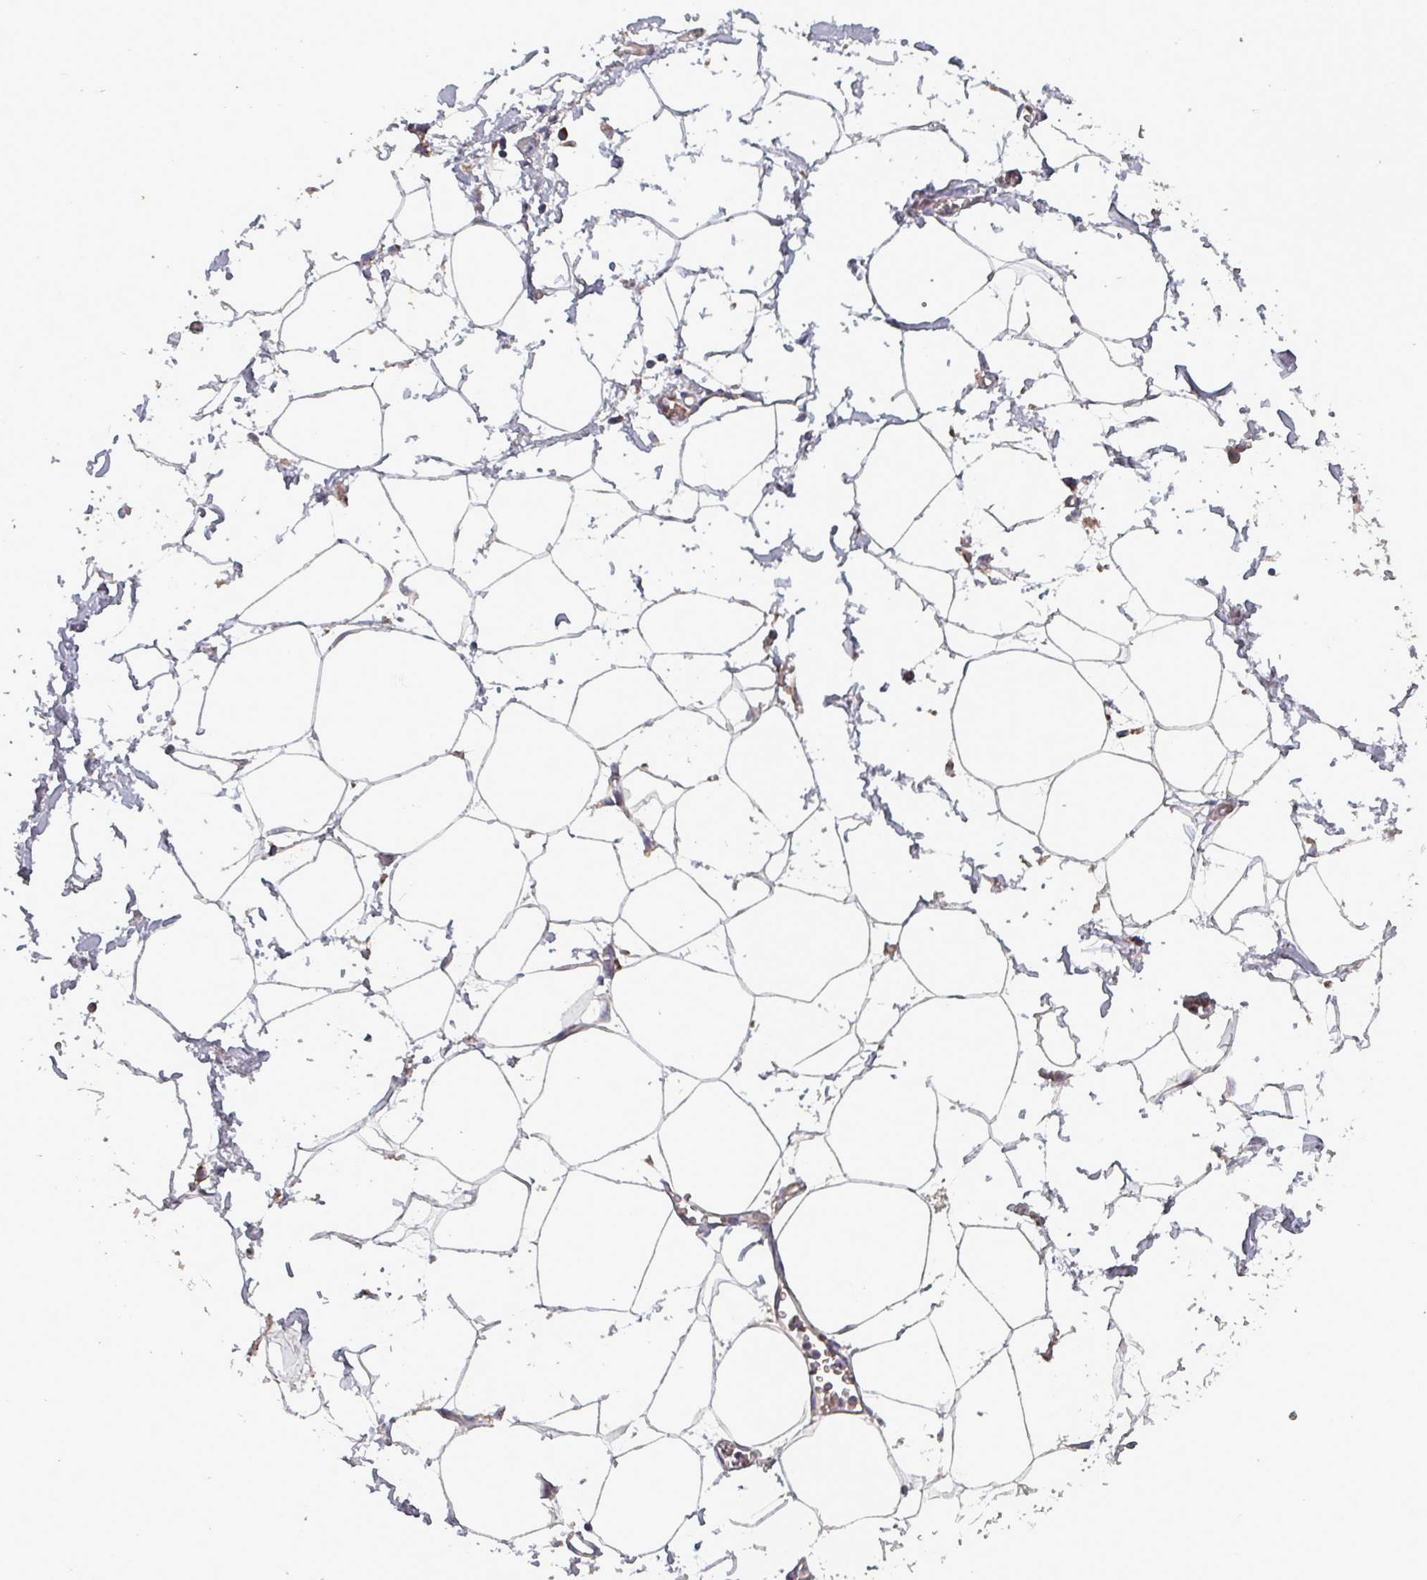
{"staining": {"intensity": "negative", "quantity": "none", "location": "none"}, "tissue": "adipose tissue", "cell_type": "Adipocytes", "image_type": "normal", "snomed": [{"axis": "morphology", "description": "Normal tissue, NOS"}, {"axis": "topography", "description": "Prostate"}, {"axis": "topography", "description": "Peripheral nerve tissue"}], "caption": "High power microscopy image of an immunohistochemistry image of benign adipose tissue, revealing no significant expression in adipocytes. (Stains: DAB IHC with hematoxylin counter stain, Microscopy: brightfield microscopy at high magnification).", "gene": "ZNF322", "patient": {"sex": "male", "age": 55}}